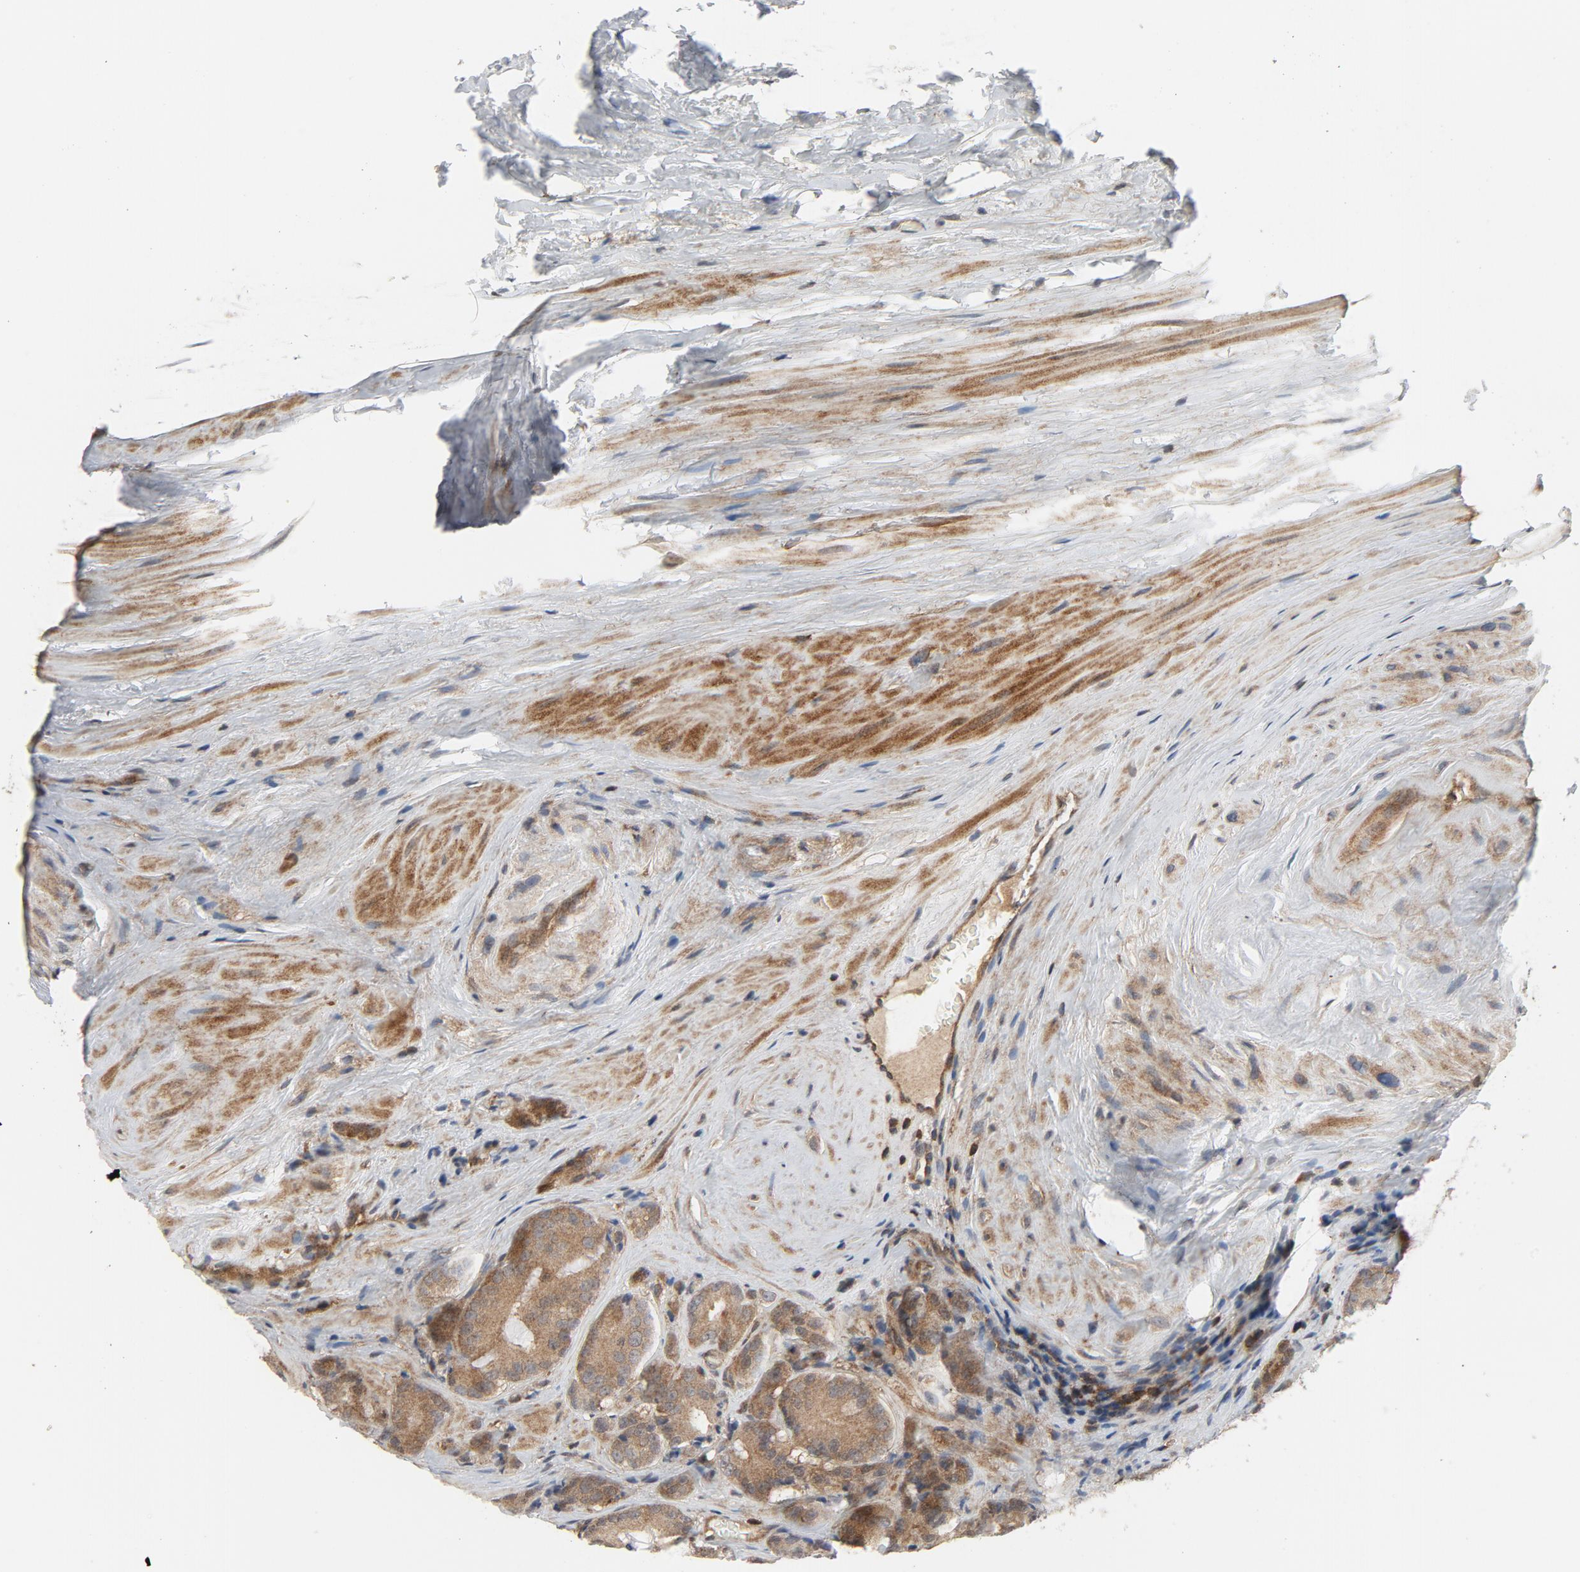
{"staining": {"intensity": "weak", "quantity": ">75%", "location": "cytoplasmic/membranous"}, "tissue": "prostate cancer", "cell_type": "Tumor cells", "image_type": "cancer", "snomed": [{"axis": "morphology", "description": "Adenocarcinoma, High grade"}, {"axis": "topography", "description": "Prostate"}], "caption": "A photomicrograph of prostate cancer stained for a protein exhibits weak cytoplasmic/membranous brown staining in tumor cells.", "gene": "TRADD", "patient": {"sex": "male", "age": 70}}